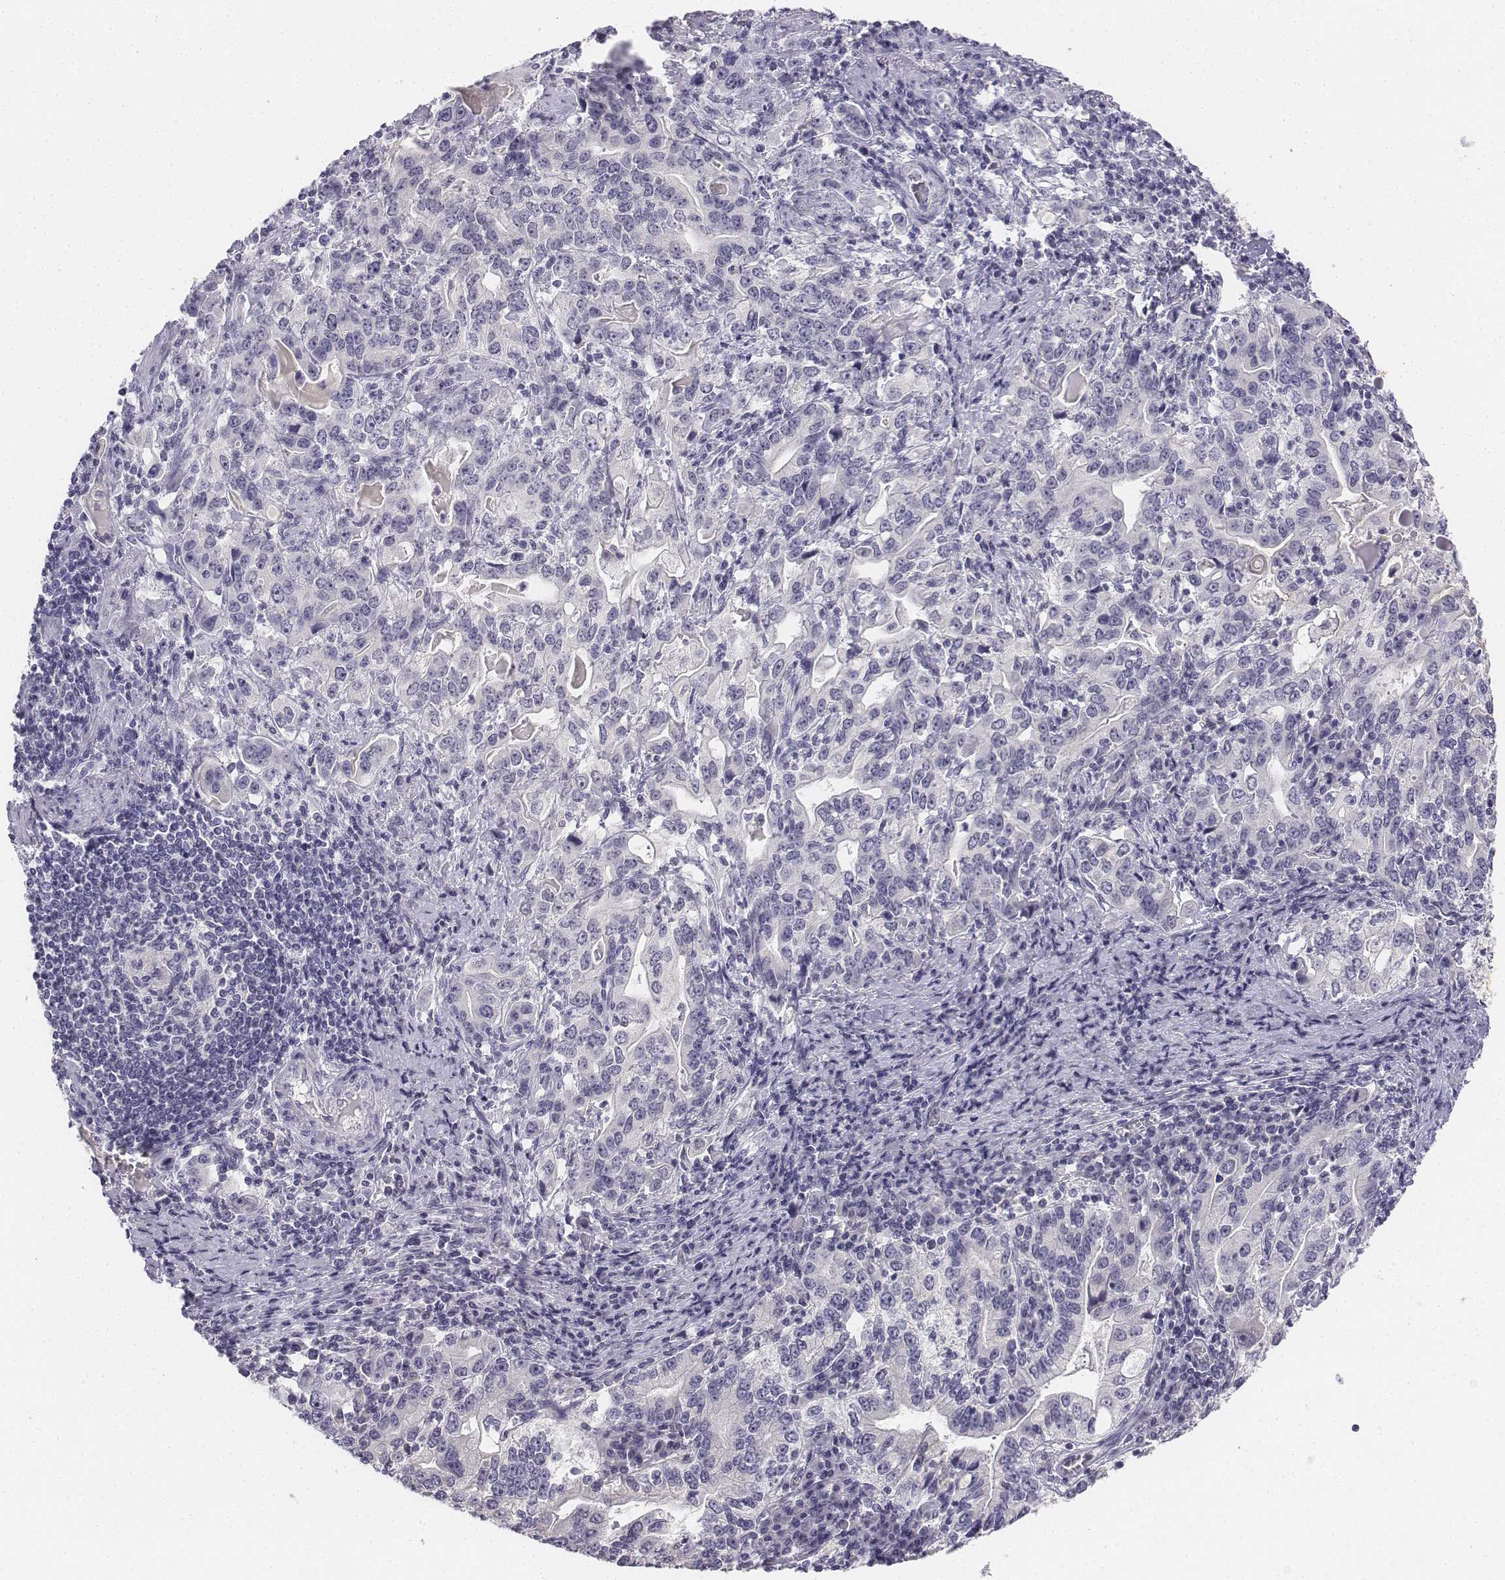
{"staining": {"intensity": "negative", "quantity": "none", "location": "none"}, "tissue": "stomach cancer", "cell_type": "Tumor cells", "image_type": "cancer", "snomed": [{"axis": "morphology", "description": "Adenocarcinoma, NOS"}, {"axis": "topography", "description": "Stomach, lower"}], "caption": "A histopathology image of stomach cancer (adenocarcinoma) stained for a protein displays no brown staining in tumor cells. (Immunohistochemistry (ihc), brightfield microscopy, high magnification).", "gene": "UCN2", "patient": {"sex": "female", "age": 72}}